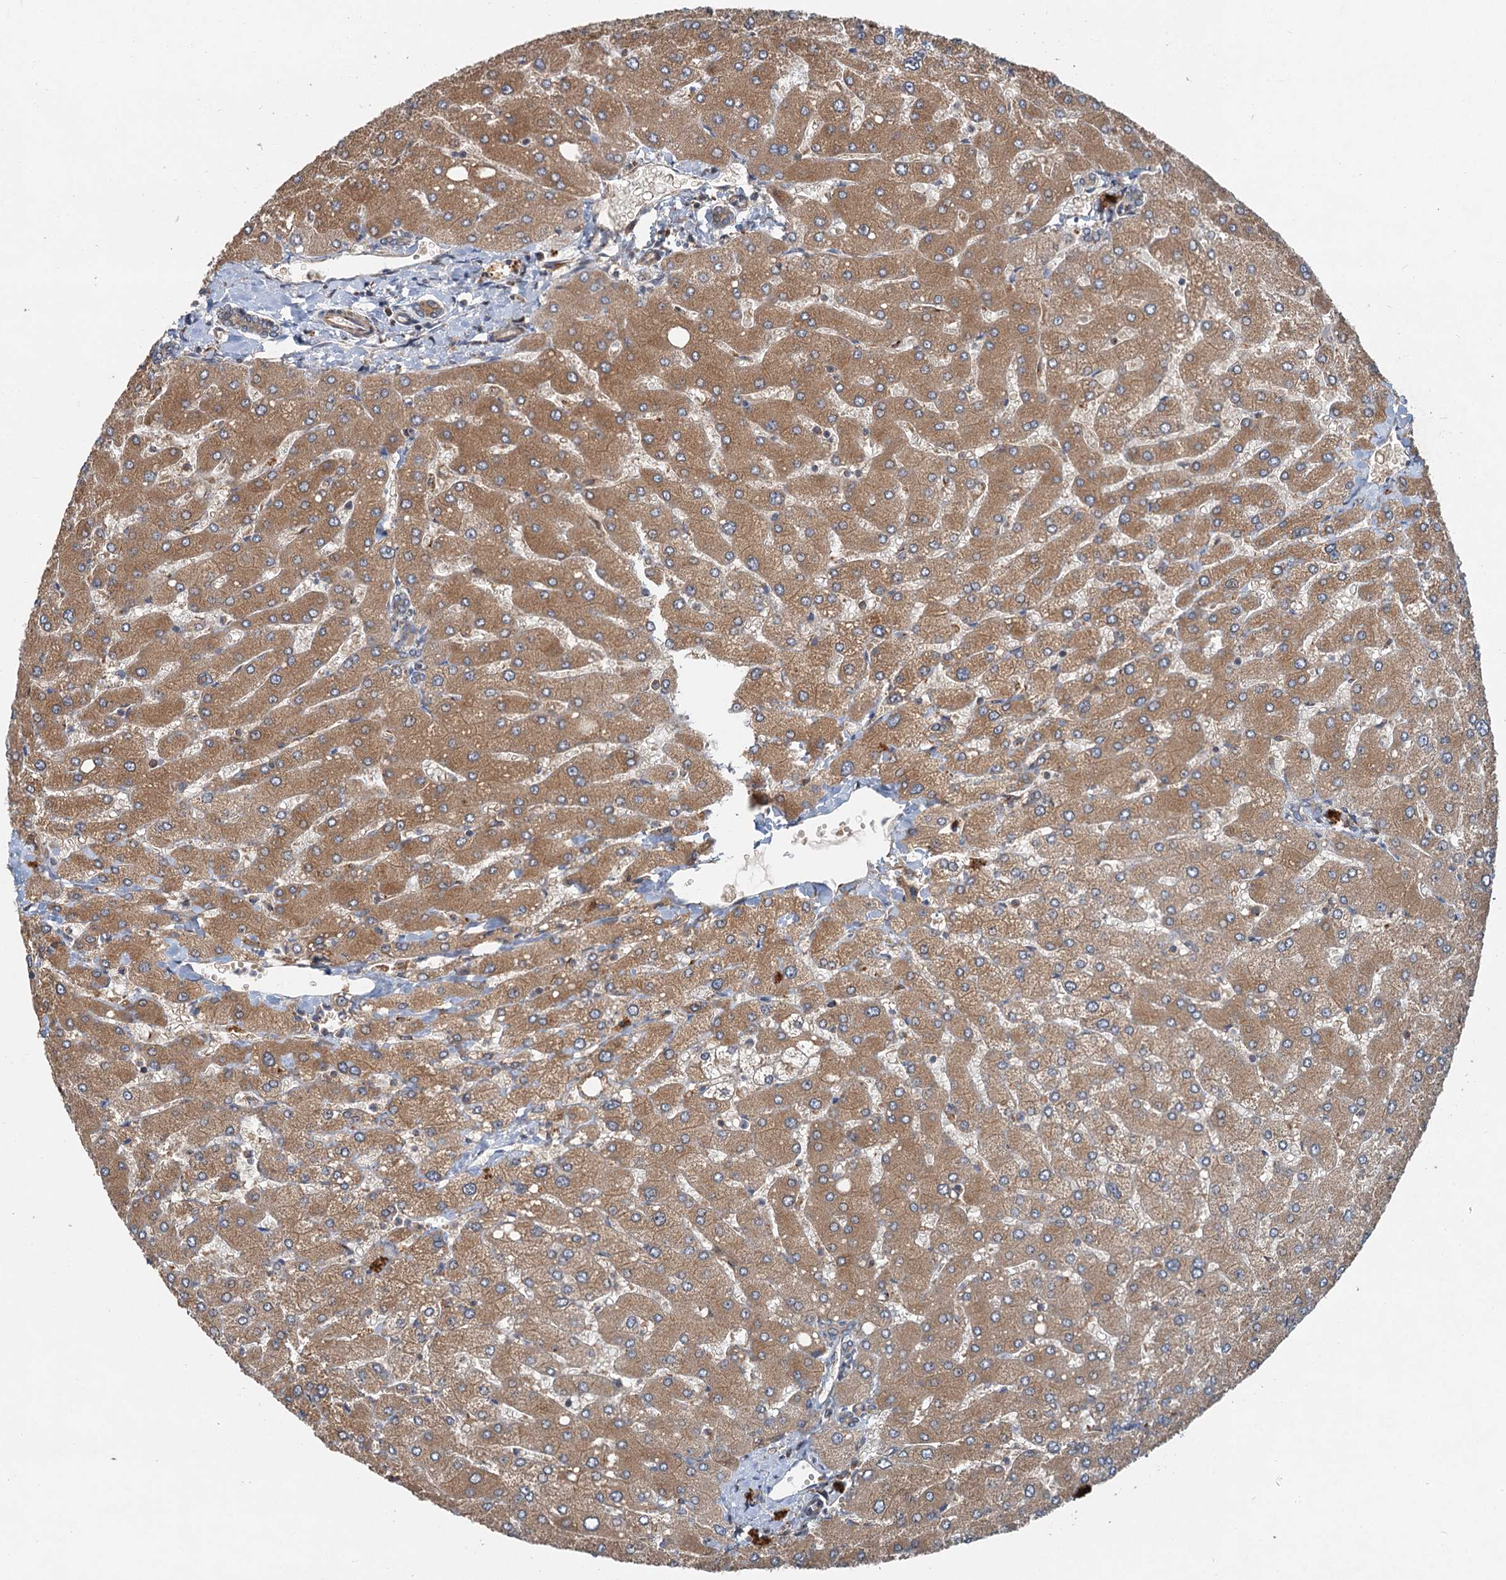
{"staining": {"intensity": "moderate", "quantity": ">75%", "location": "cytoplasmic/membranous"}, "tissue": "liver", "cell_type": "Cholangiocytes", "image_type": "normal", "snomed": [{"axis": "morphology", "description": "Normal tissue, NOS"}, {"axis": "topography", "description": "Liver"}], "caption": "IHC image of unremarkable liver stained for a protein (brown), which displays medium levels of moderate cytoplasmic/membranous positivity in about >75% of cholangiocytes.", "gene": "ANKRD26", "patient": {"sex": "male", "age": 55}}